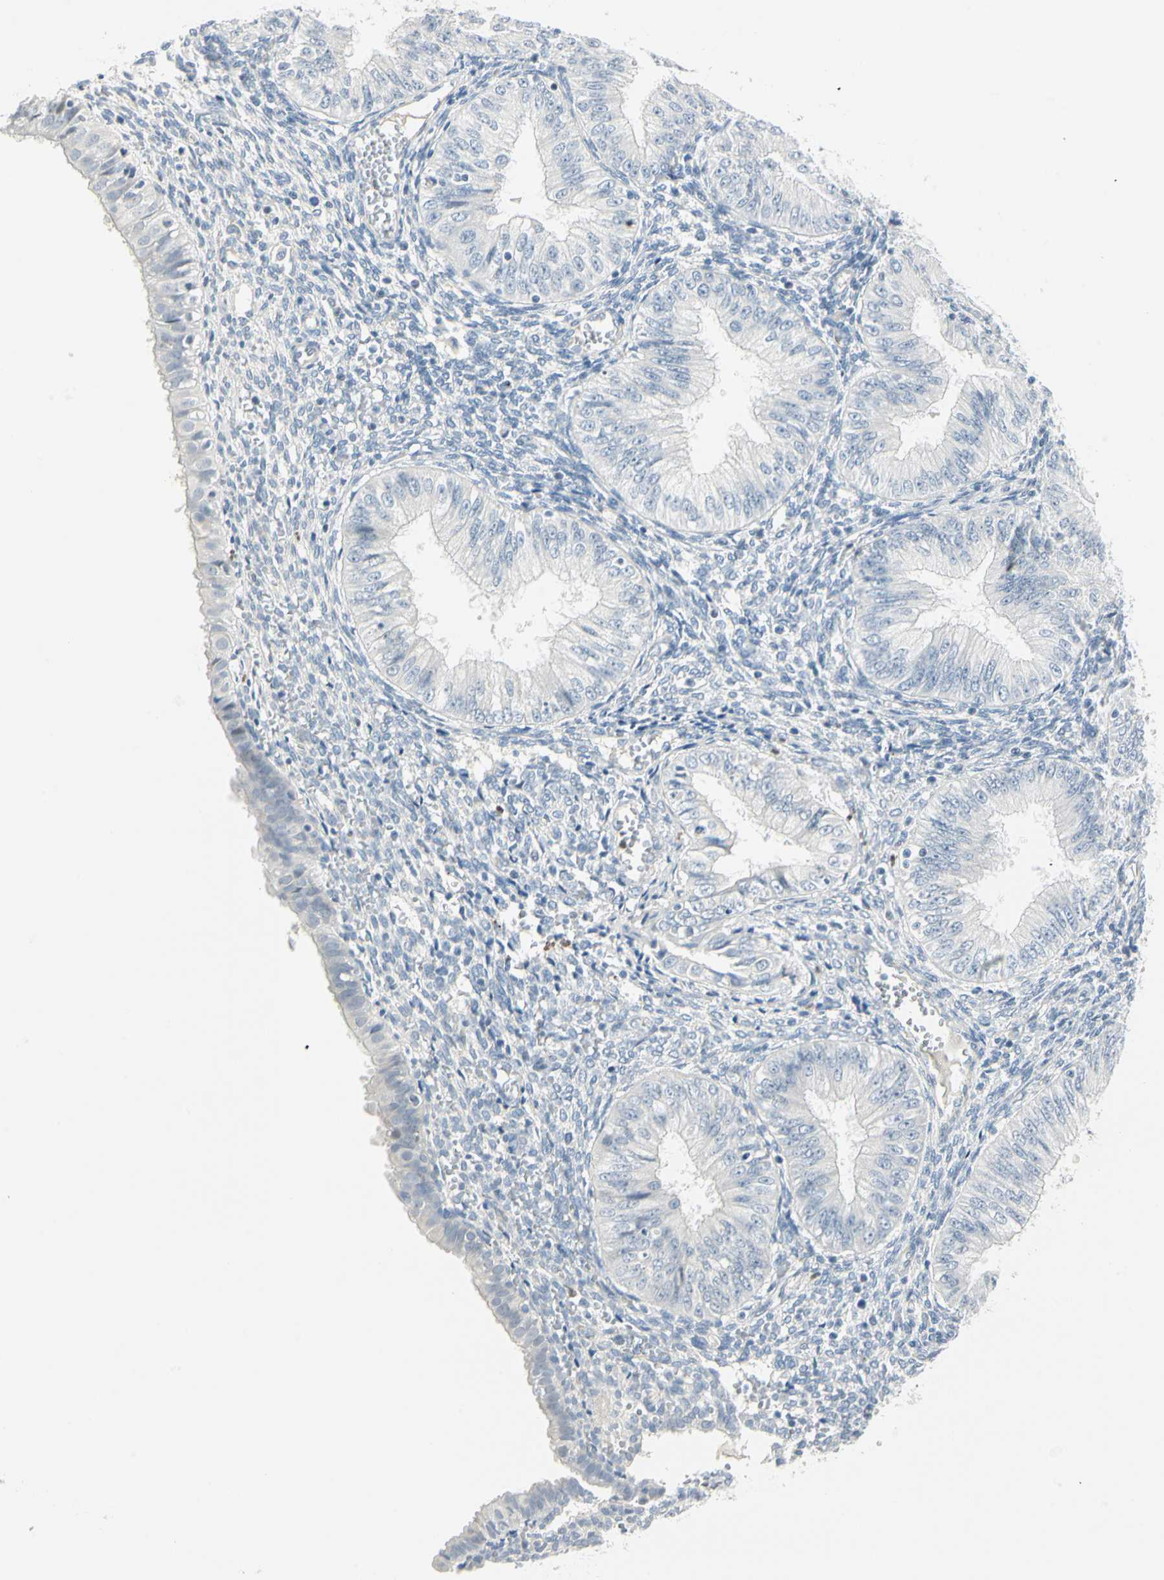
{"staining": {"intensity": "negative", "quantity": "none", "location": "none"}, "tissue": "endometrial cancer", "cell_type": "Tumor cells", "image_type": "cancer", "snomed": [{"axis": "morphology", "description": "Normal tissue, NOS"}, {"axis": "morphology", "description": "Adenocarcinoma, NOS"}, {"axis": "topography", "description": "Endometrium"}], "caption": "Immunohistochemistry (IHC) of adenocarcinoma (endometrial) reveals no staining in tumor cells. (Stains: DAB immunohistochemistry with hematoxylin counter stain, Microscopy: brightfield microscopy at high magnification).", "gene": "MLLT10", "patient": {"sex": "female", "age": 53}}